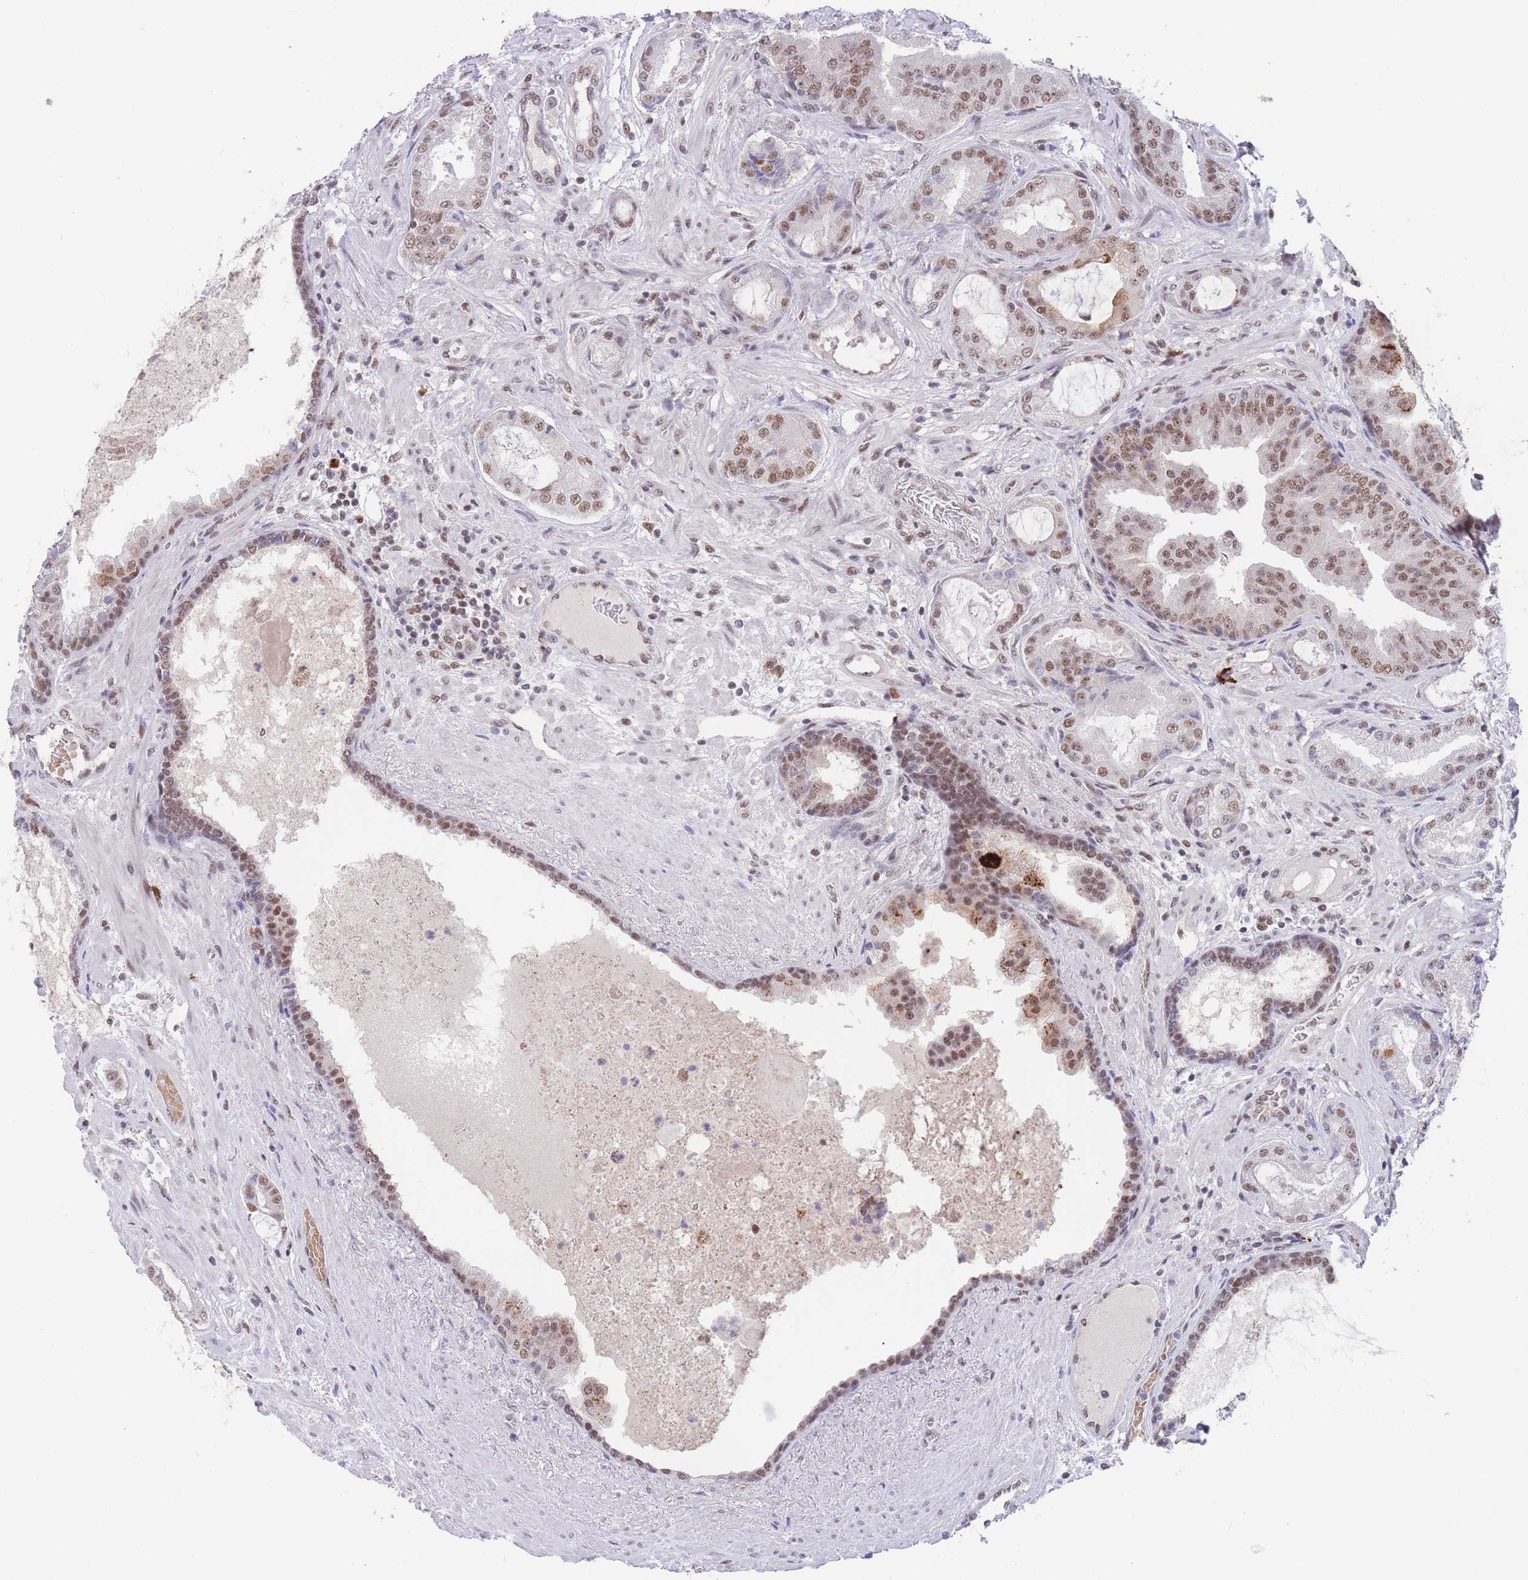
{"staining": {"intensity": "moderate", "quantity": ">75%", "location": "nuclear"}, "tissue": "prostate cancer", "cell_type": "Tumor cells", "image_type": "cancer", "snomed": [{"axis": "morphology", "description": "Adenocarcinoma, High grade"}, {"axis": "topography", "description": "Prostate"}], "caption": "A high-resolution histopathology image shows immunohistochemistry (IHC) staining of prostate adenocarcinoma (high-grade), which reveals moderate nuclear positivity in approximately >75% of tumor cells. (Stains: DAB in brown, nuclei in blue, Microscopy: brightfield microscopy at high magnification).", "gene": "SMAD9", "patient": {"sex": "male", "age": 68}}